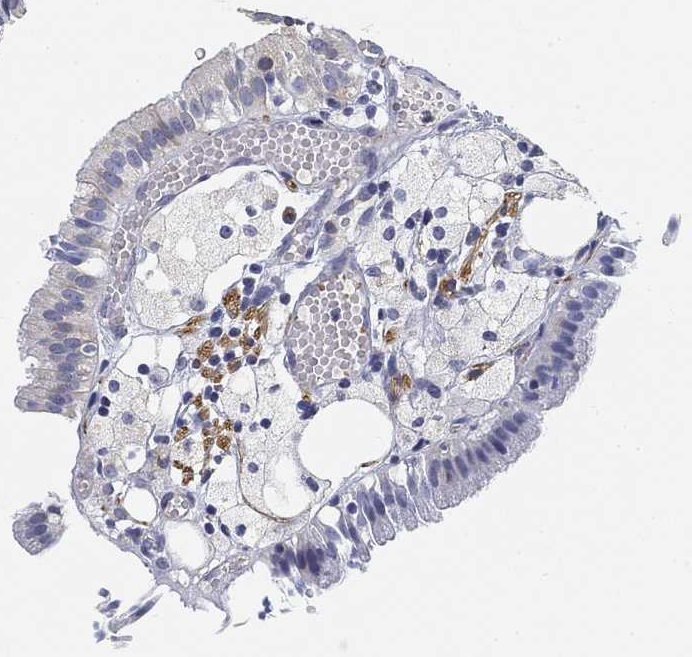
{"staining": {"intensity": "negative", "quantity": "none", "location": "none"}, "tissue": "gallbladder", "cell_type": "Glandular cells", "image_type": "normal", "snomed": [{"axis": "morphology", "description": "Normal tissue, NOS"}, {"axis": "topography", "description": "Gallbladder"}], "caption": "IHC photomicrograph of unremarkable gallbladder: human gallbladder stained with DAB demonstrates no significant protein positivity in glandular cells.", "gene": "SLC2A5", "patient": {"sex": "female", "age": 24}}